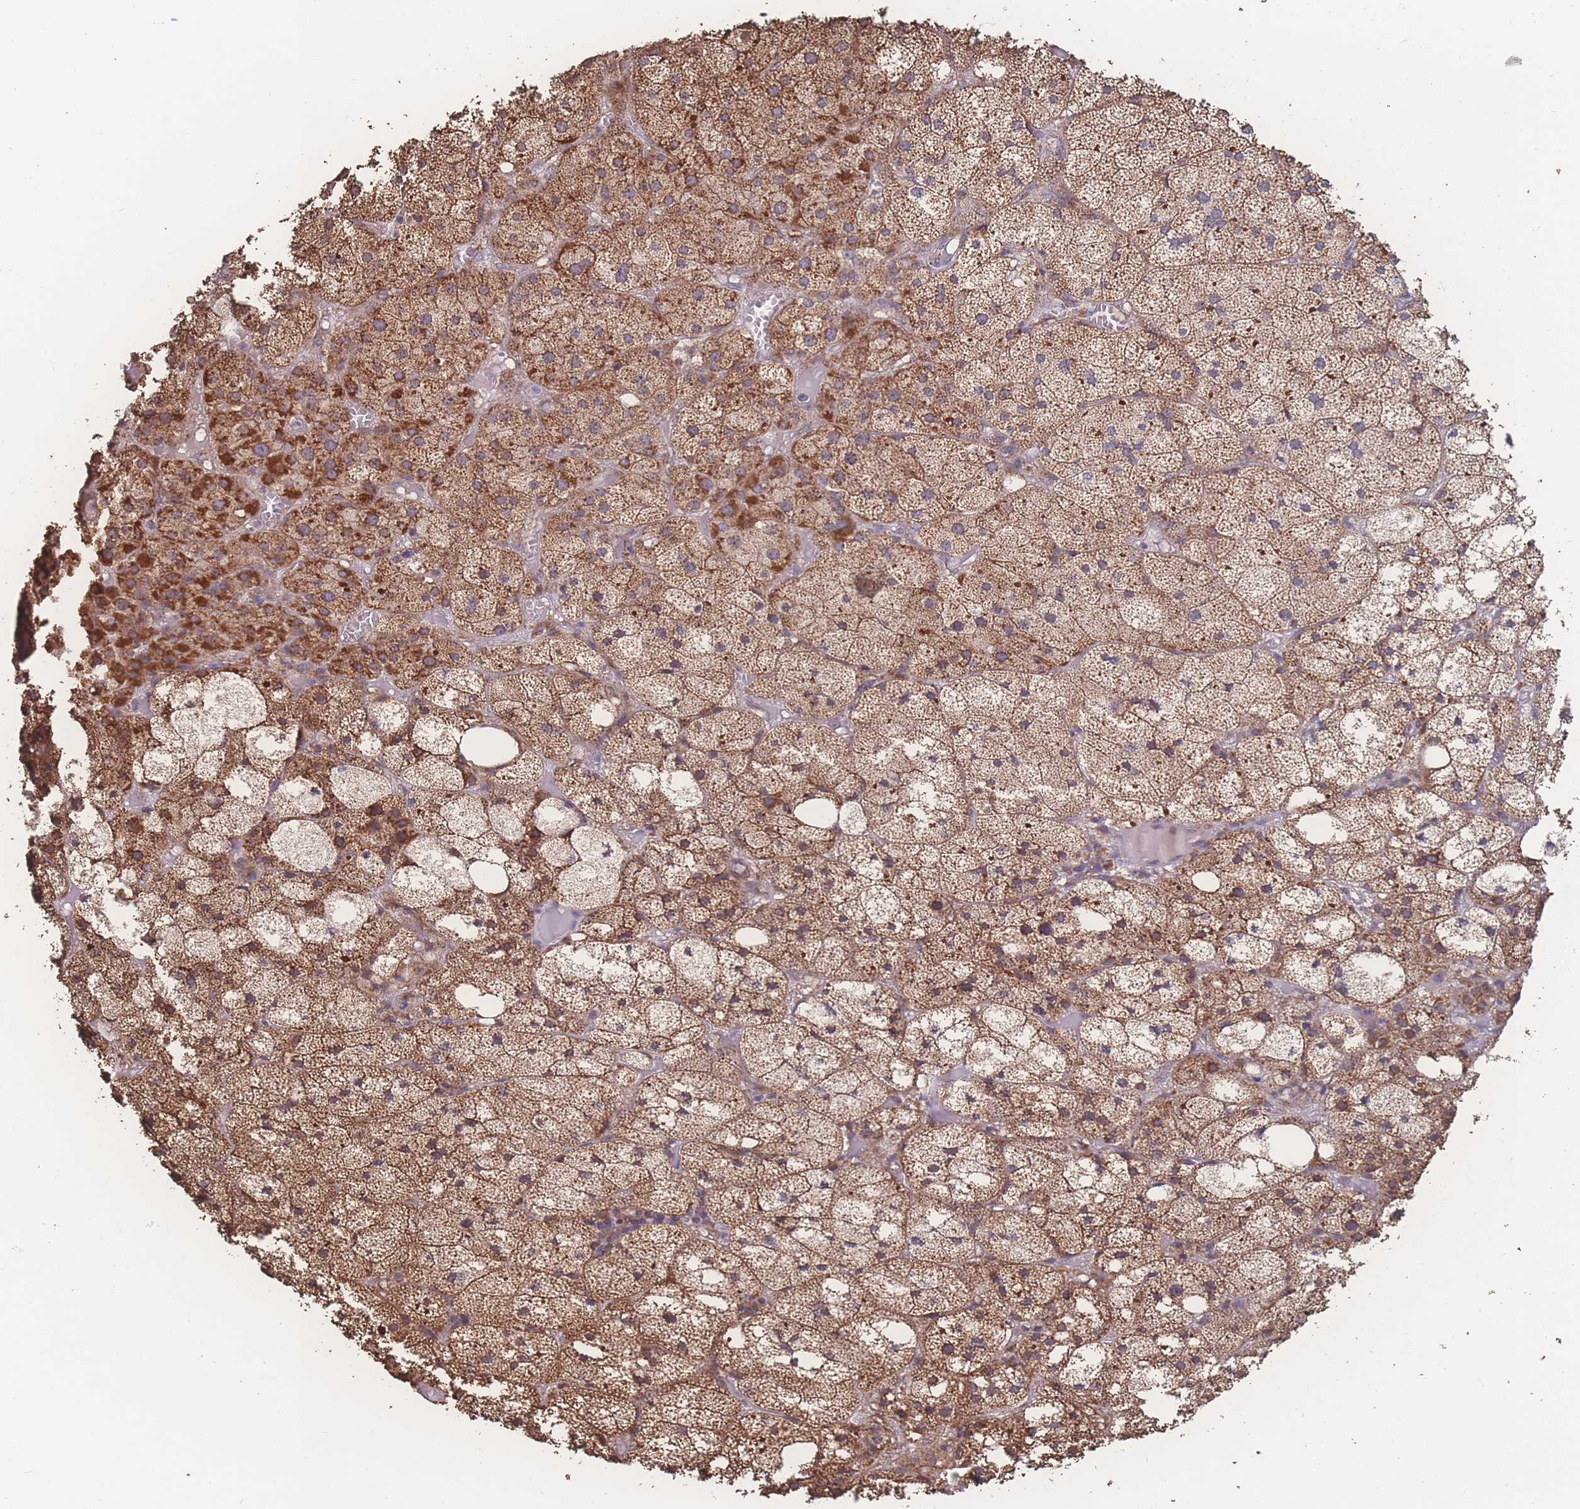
{"staining": {"intensity": "strong", "quantity": ">75%", "location": "cytoplasmic/membranous"}, "tissue": "adrenal gland", "cell_type": "Glandular cells", "image_type": "normal", "snomed": [{"axis": "morphology", "description": "Normal tissue, NOS"}, {"axis": "topography", "description": "Adrenal gland"}], "caption": "Adrenal gland stained with immunohistochemistry demonstrates strong cytoplasmic/membranous positivity in about >75% of glandular cells. The staining was performed using DAB (3,3'-diaminobenzidine), with brown indicating positive protein expression. Nuclei are stained blue with hematoxylin.", "gene": "SGSM3", "patient": {"sex": "female", "age": 61}}